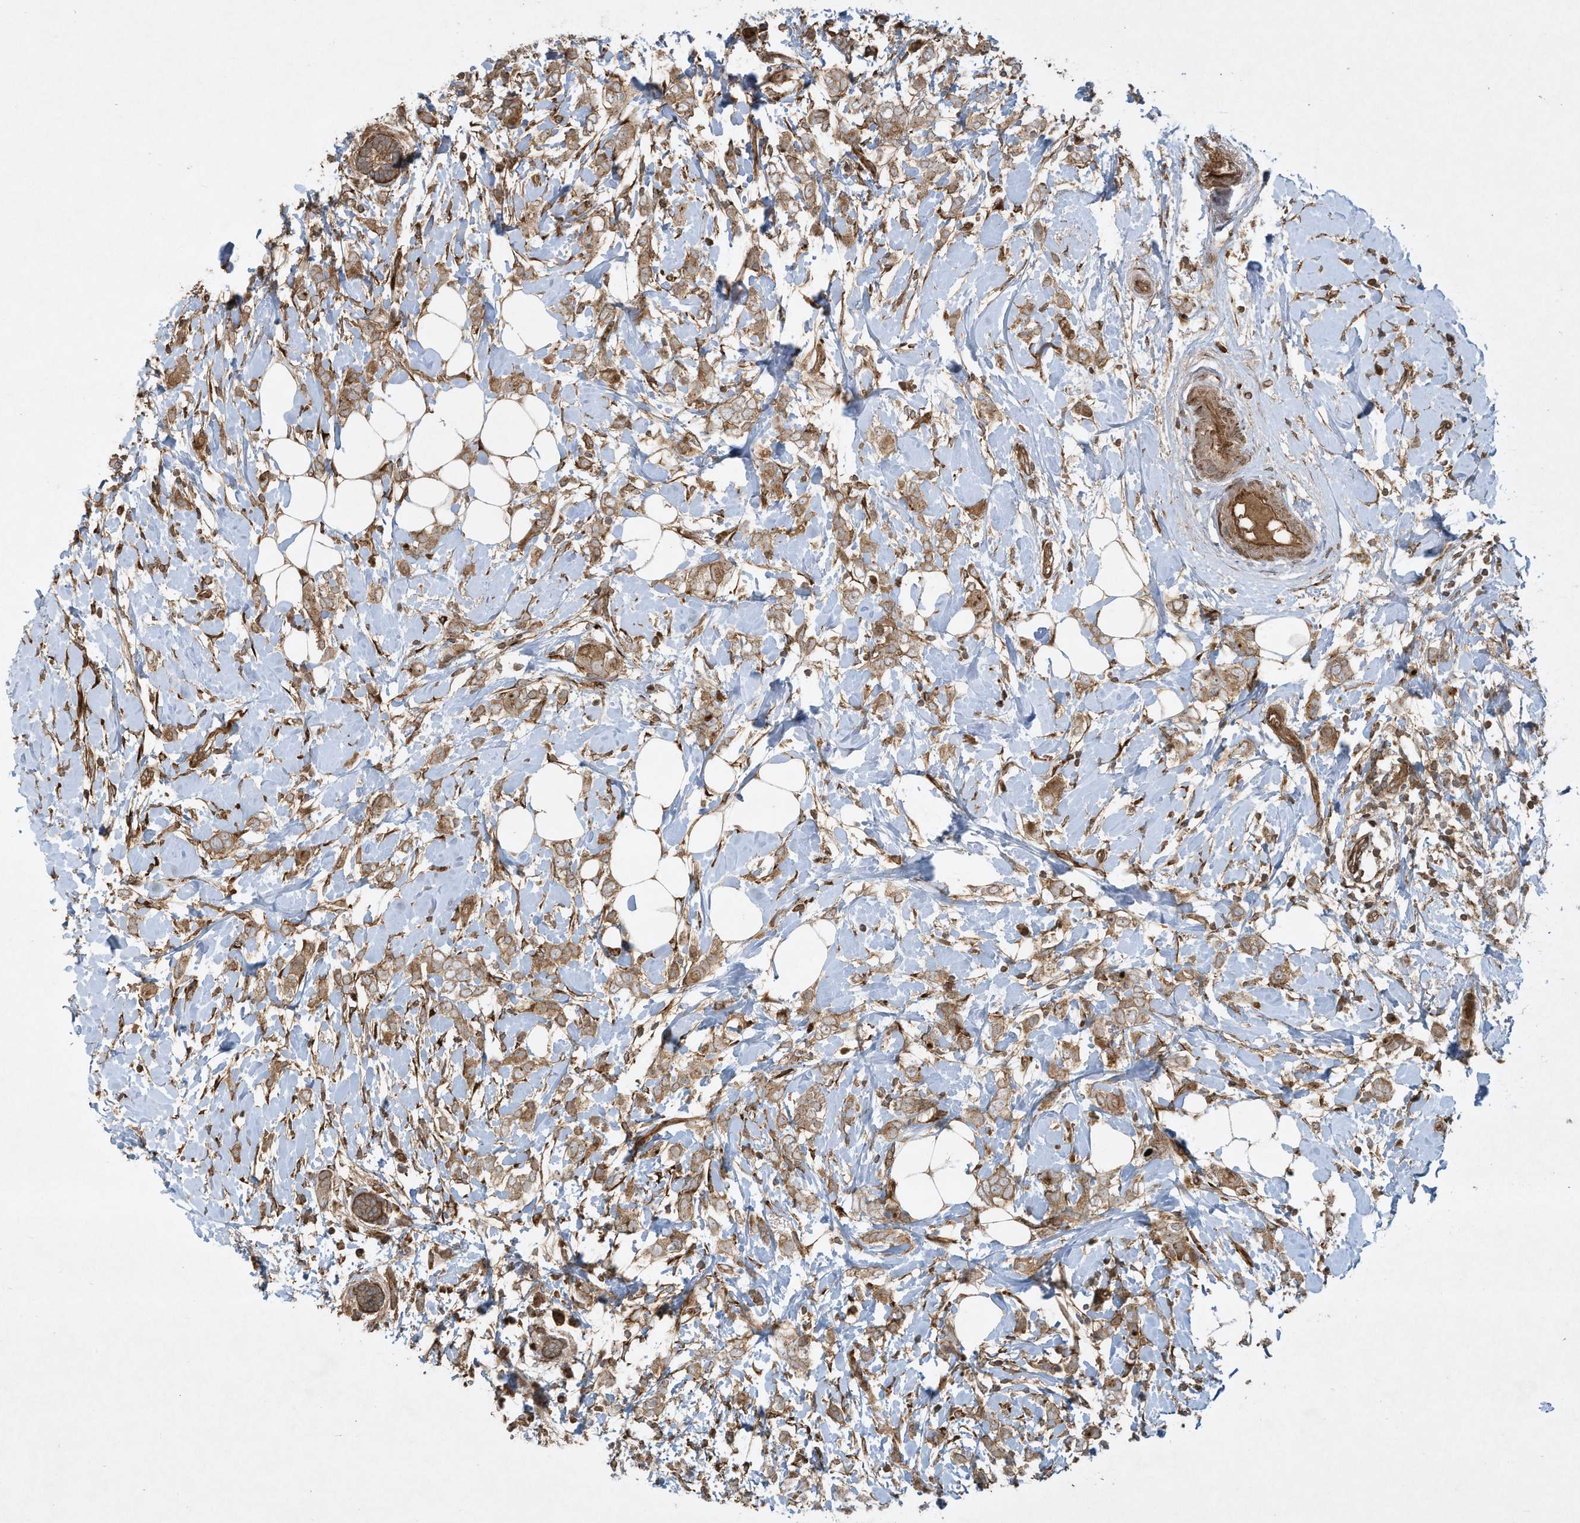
{"staining": {"intensity": "moderate", "quantity": ">75%", "location": "cytoplasmic/membranous"}, "tissue": "breast cancer", "cell_type": "Tumor cells", "image_type": "cancer", "snomed": [{"axis": "morphology", "description": "Normal tissue, NOS"}, {"axis": "morphology", "description": "Lobular carcinoma"}, {"axis": "topography", "description": "Breast"}], "caption": "High-magnification brightfield microscopy of lobular carcinoma (breast) stained with DAB (3,3'-diaminobenzidine) (brown) and counterstained with hematoxylin (blue). tumor cells exhibit moderate cytoplasmic/membranous staining is appreciated in approximately>75% of cells. The staining was performed using DAB (3,3'-diaminobenzidine), with brown indicating positive protein expression. Nuclei are stained blue with hematoxylin.", "gene": "DDIT4", "patient": {"sex": "female", "age": 47}}